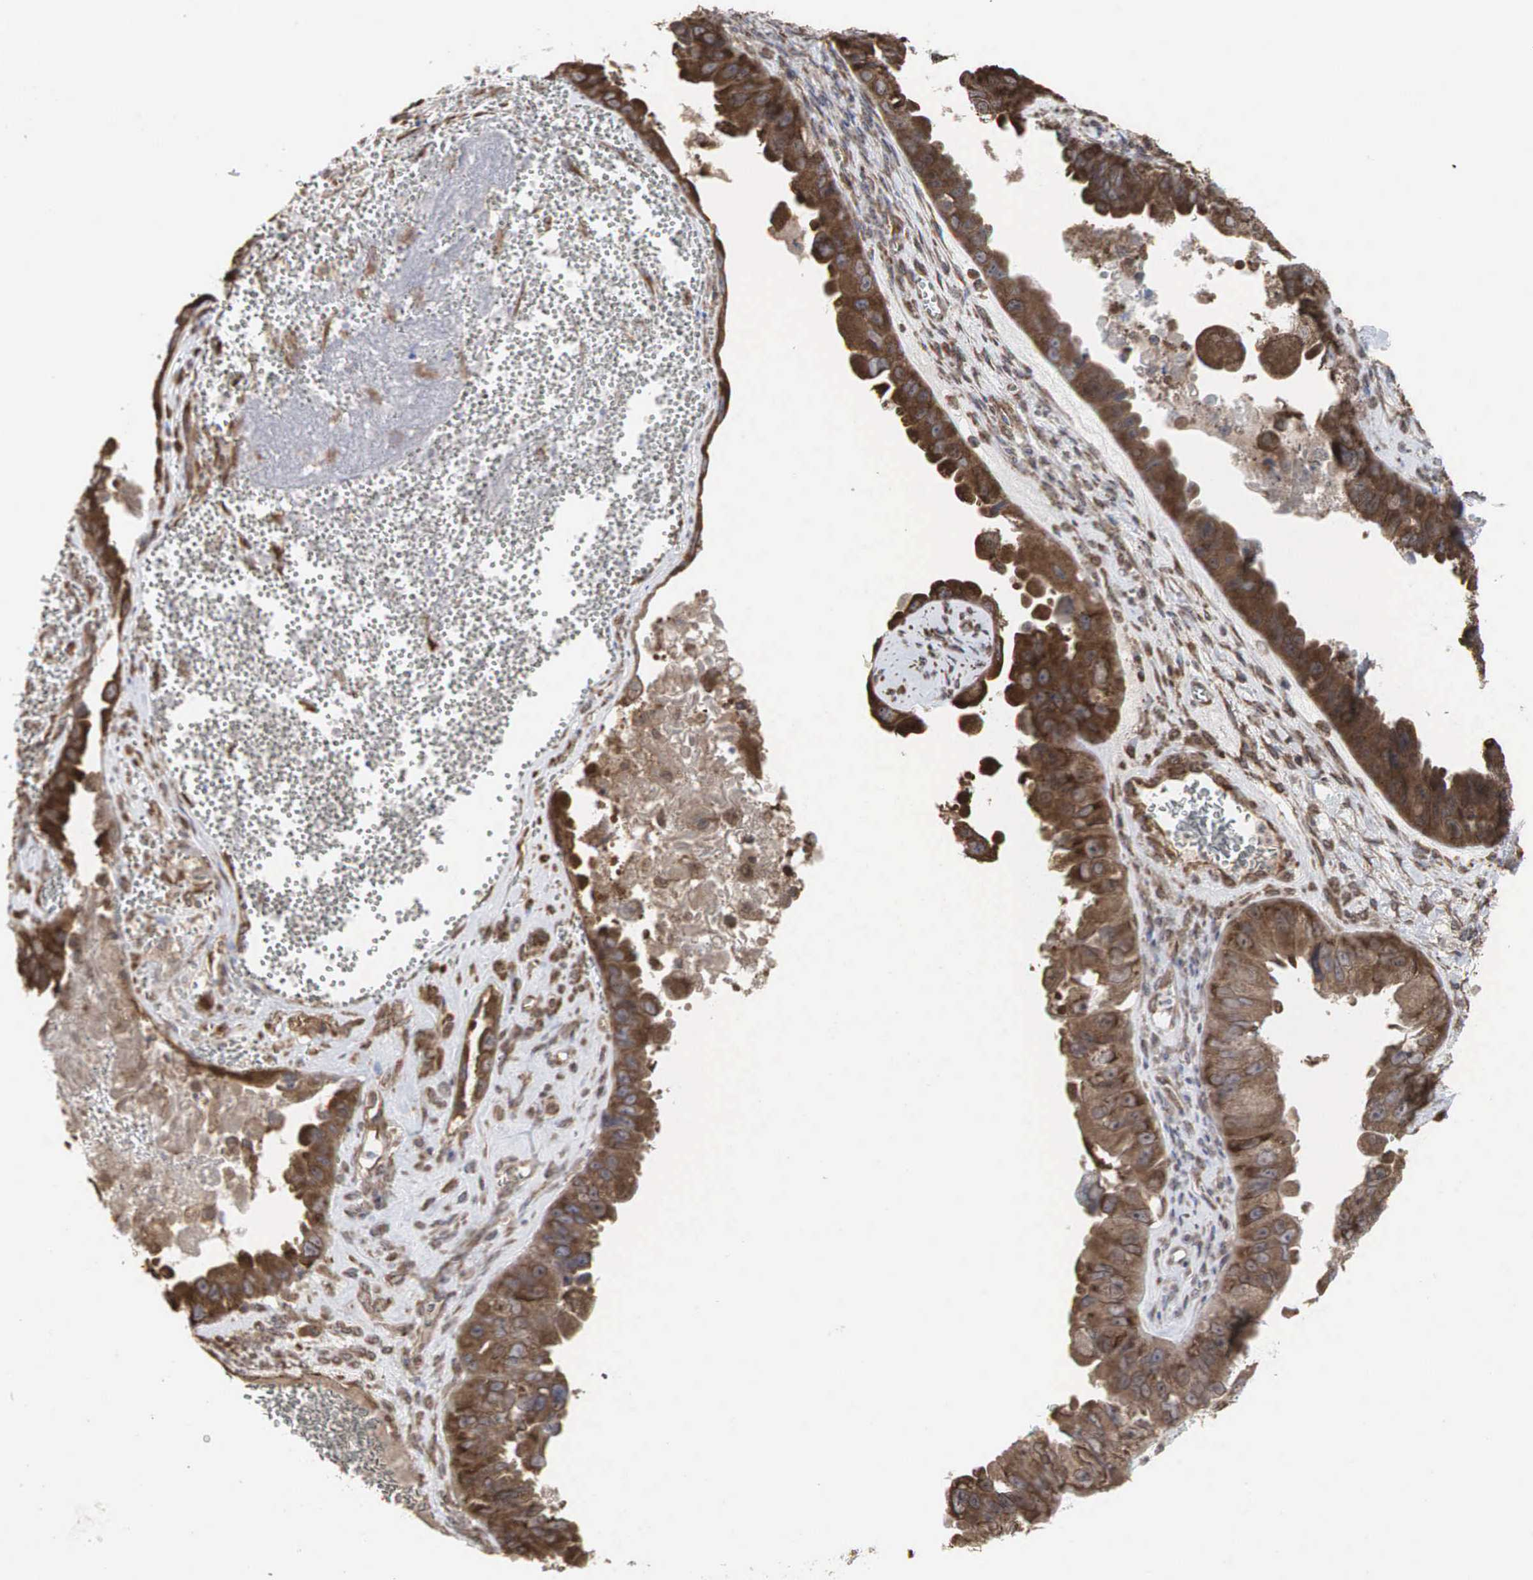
{"staining": {"intensity": "moderate", "quantity": ">75%", "location": "cytoplasmic/membranous"}, "tissue": "ovarian cancer", "cell_type": "Tumor cells", "image_type": "cancer", "snomed": [{"axis": "morphology", "description": "Carcinoma, endometroid"}, {"axis": "topography", "description": "Ovary"}], "caption": "The immunohistochemical stain labels moderate cytoplasmic/membranous staining in tumor cells of ovarian cancer (endometroid carcinoma) tissue. Immunohistochemistry (ihc) stains the protein in brown and the nuclei are stained blue.", "gene": "PABPC5", "patient": {"sex": "female", "age": 85}}